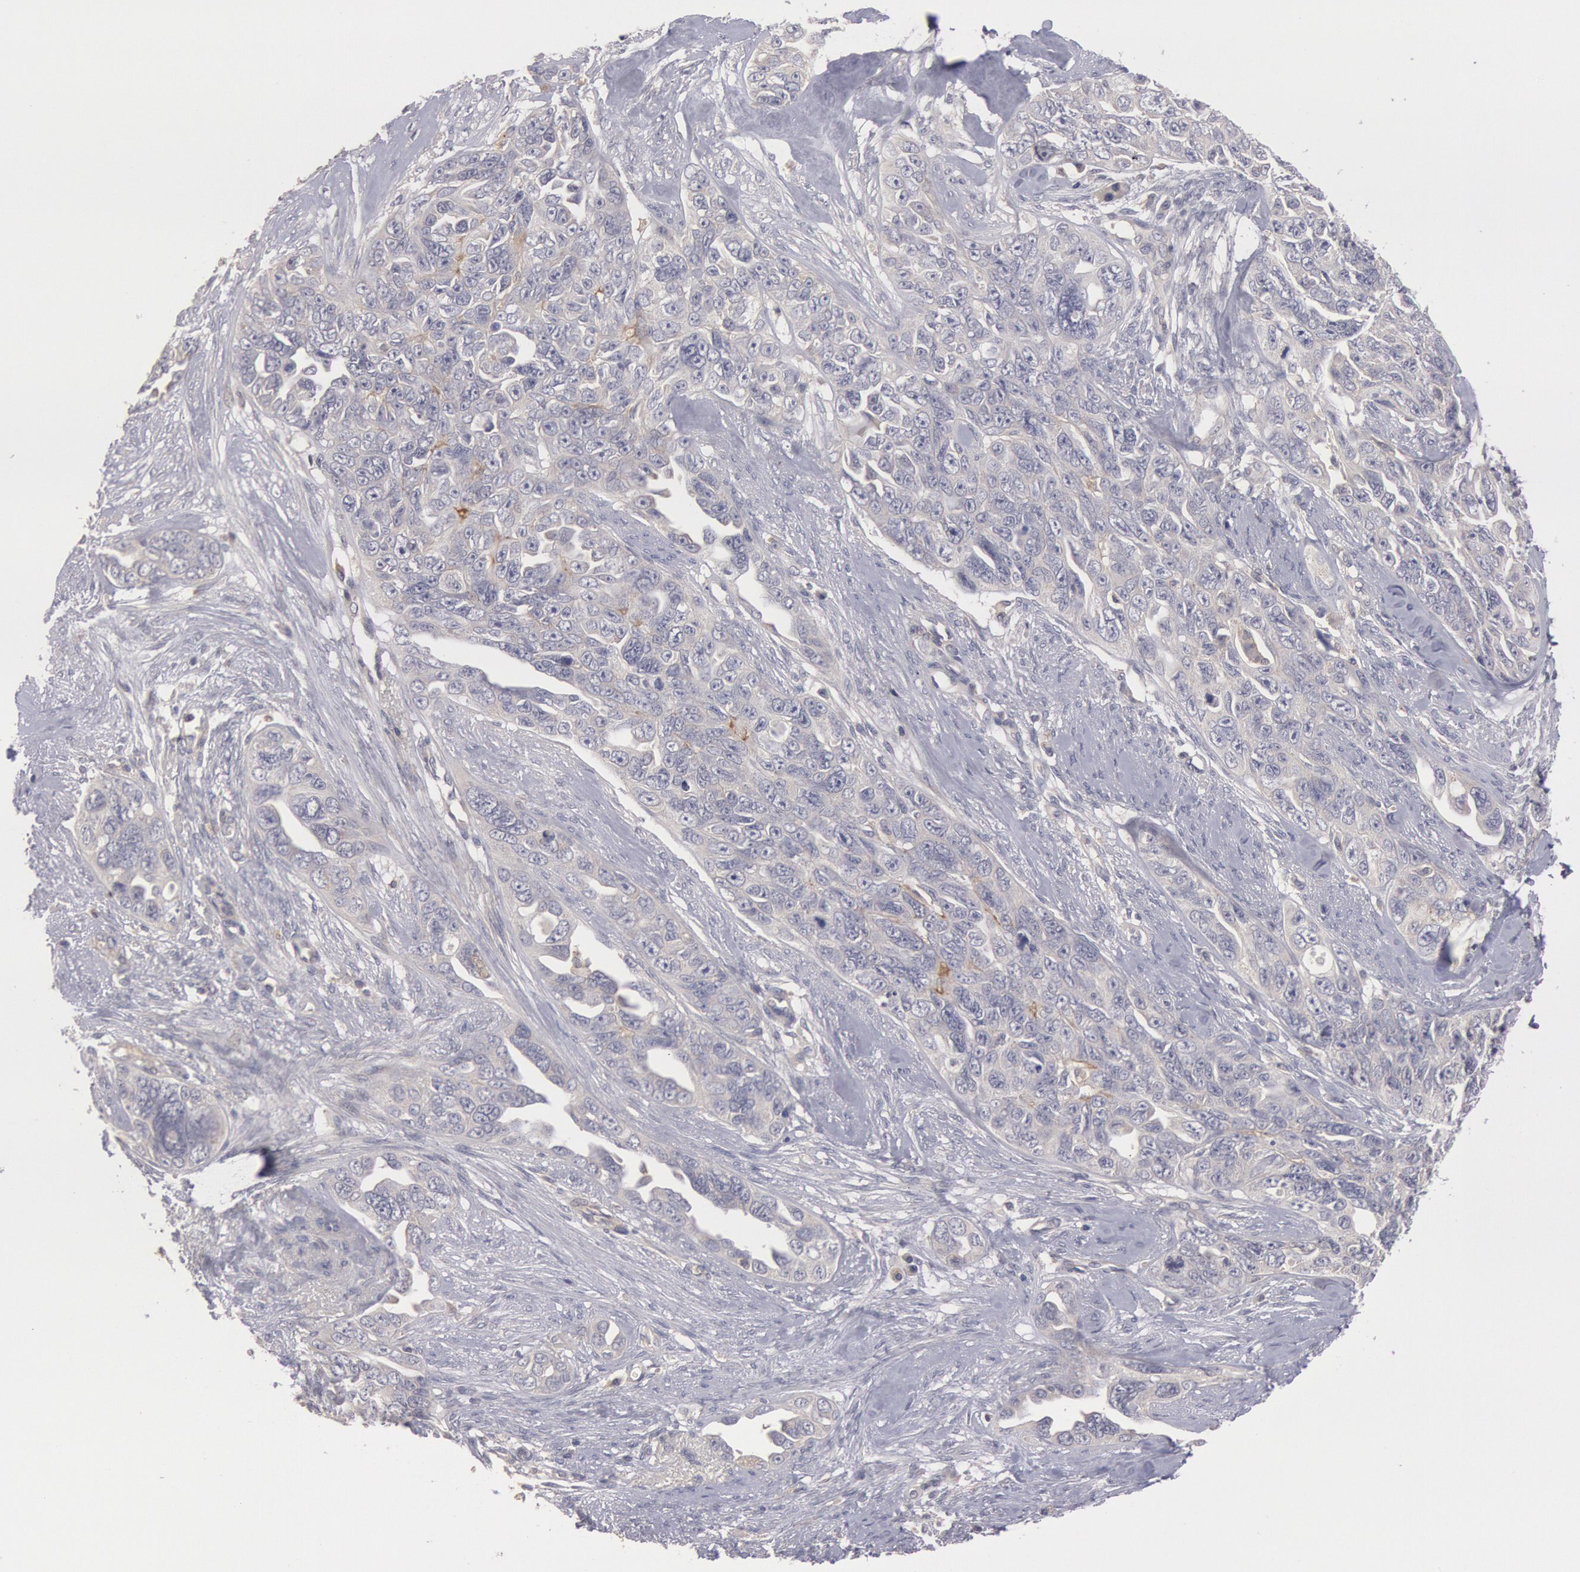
{"staining": {"intensity": "negative", "quantity": "none", "location": "none"}, "tissue": "ovarian cancer", "cell_type": "Tumor cells", "image_type": "cancer", "snomed": [{"axis": "morphology", "description": "Cystadenocarcinoma, serous, NOS"}, {"axis": "topography", "description": "Ovary"}], "caption": "Immunohistochemistry (IHC) image of neoplastic tissue: human ovarian serous cystadenocarcinoma stained with DAB exhibits no significant protein staining in tumor cells. The staining was performed using DAB to visualize the protein expression in brown, while the nuclei were stained in blue with hematoxylin (Magnification: 20x).", "gene": "PIK3R1", "patient": {"sex": "female", "age": 63}}